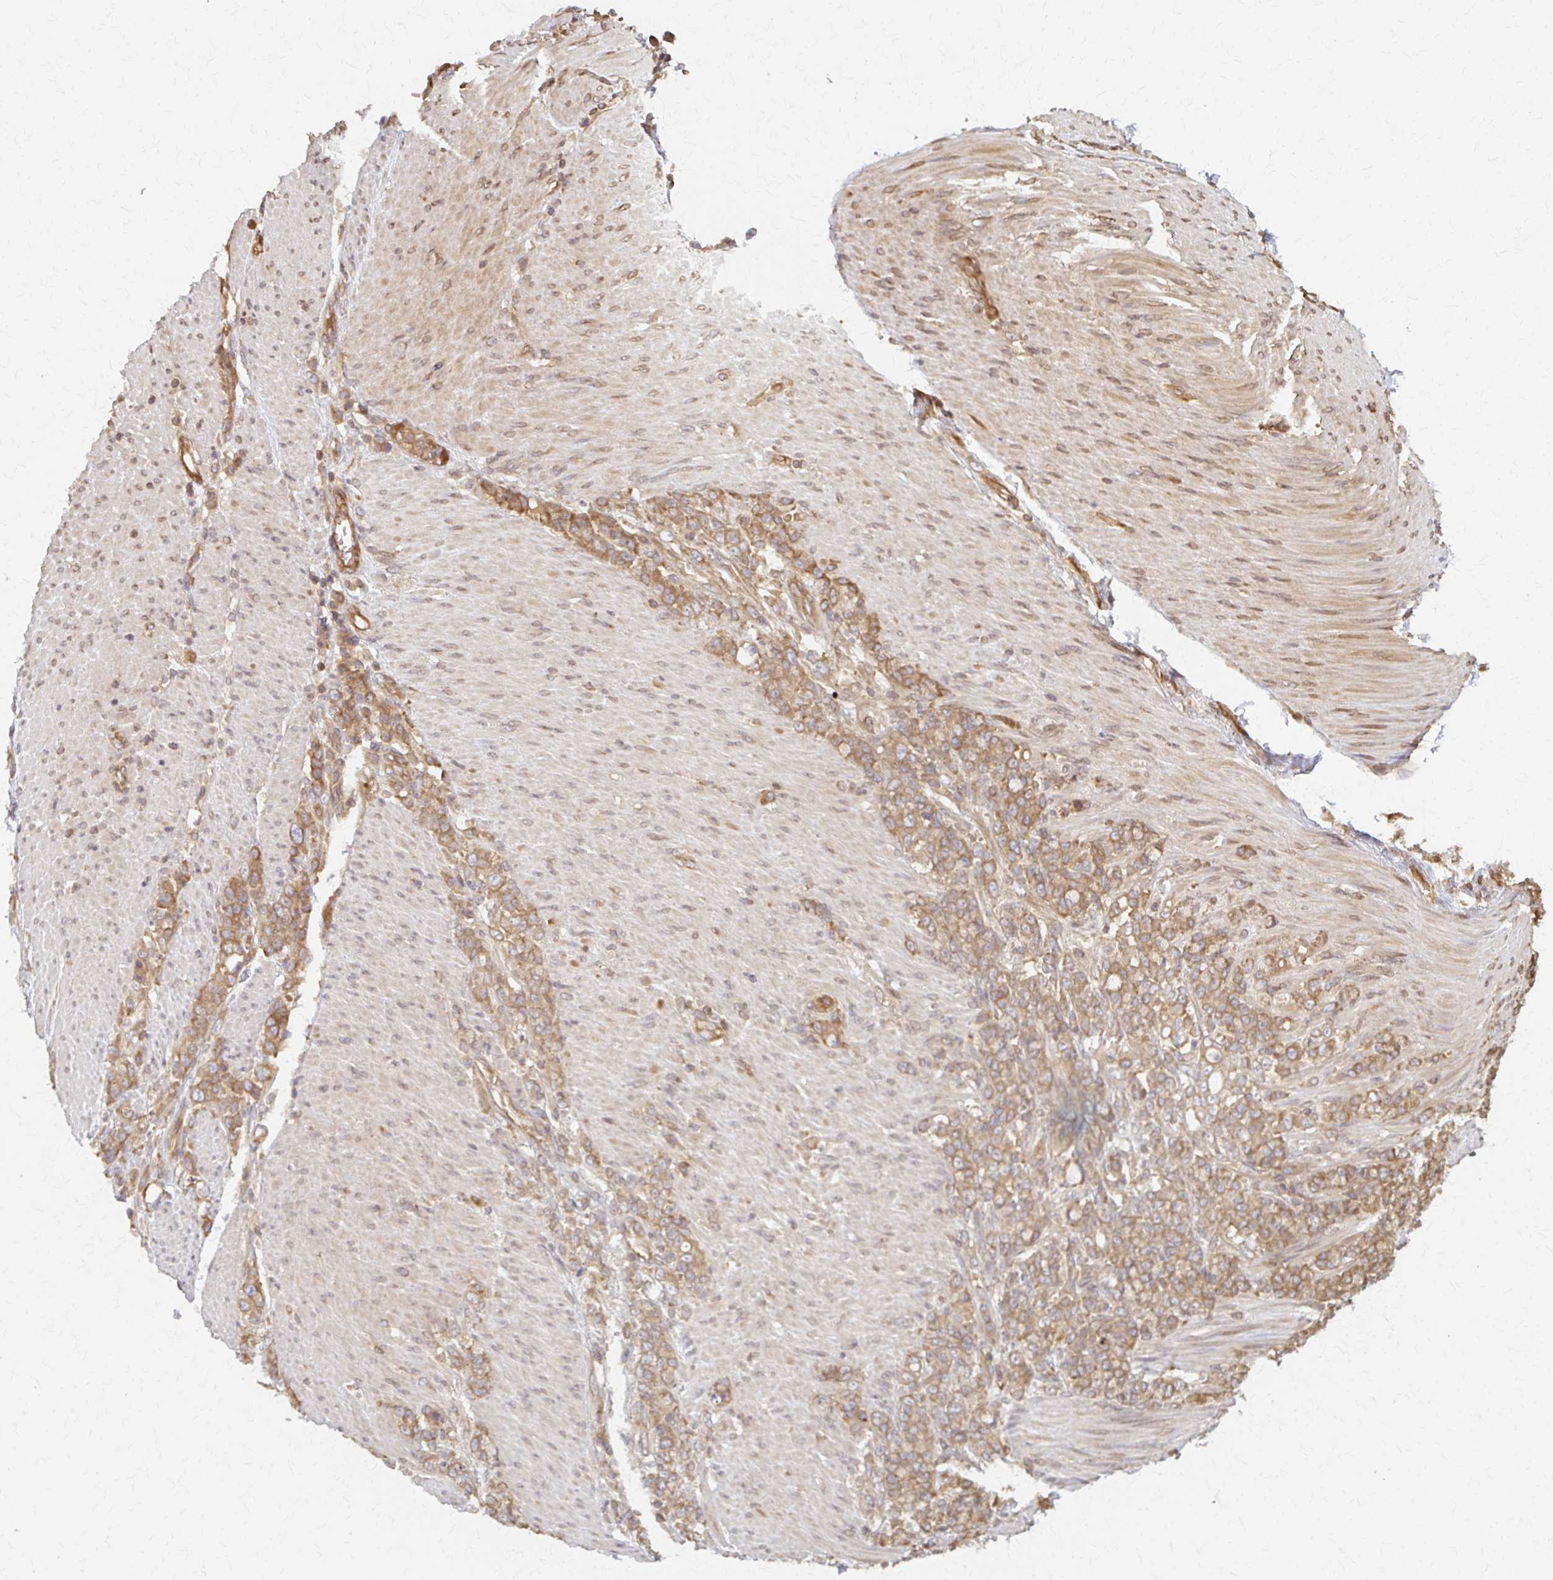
{"staining": {"intensity": "moderate", "quantity": ">75%", "location": "cytoplasmic/membranous"}, "tissue": "stomach cancer", "cell_type": "Tumor cells", "image_type": "cancer", "snomed": [{"axis": "morphology", "description": "Adenocarcinoma, NOS"}, {"axis": "topography", "description": "Stomach"}], "caption": "Stomach cancer (adenocarcinoma) stained for a protein (brown) shows moderate cytoplasmic/membranous positive expression in approximately >75% of tumor cells.", "gene": "ARHGAP35", "patient": {"sex": "female", "age": 79}}